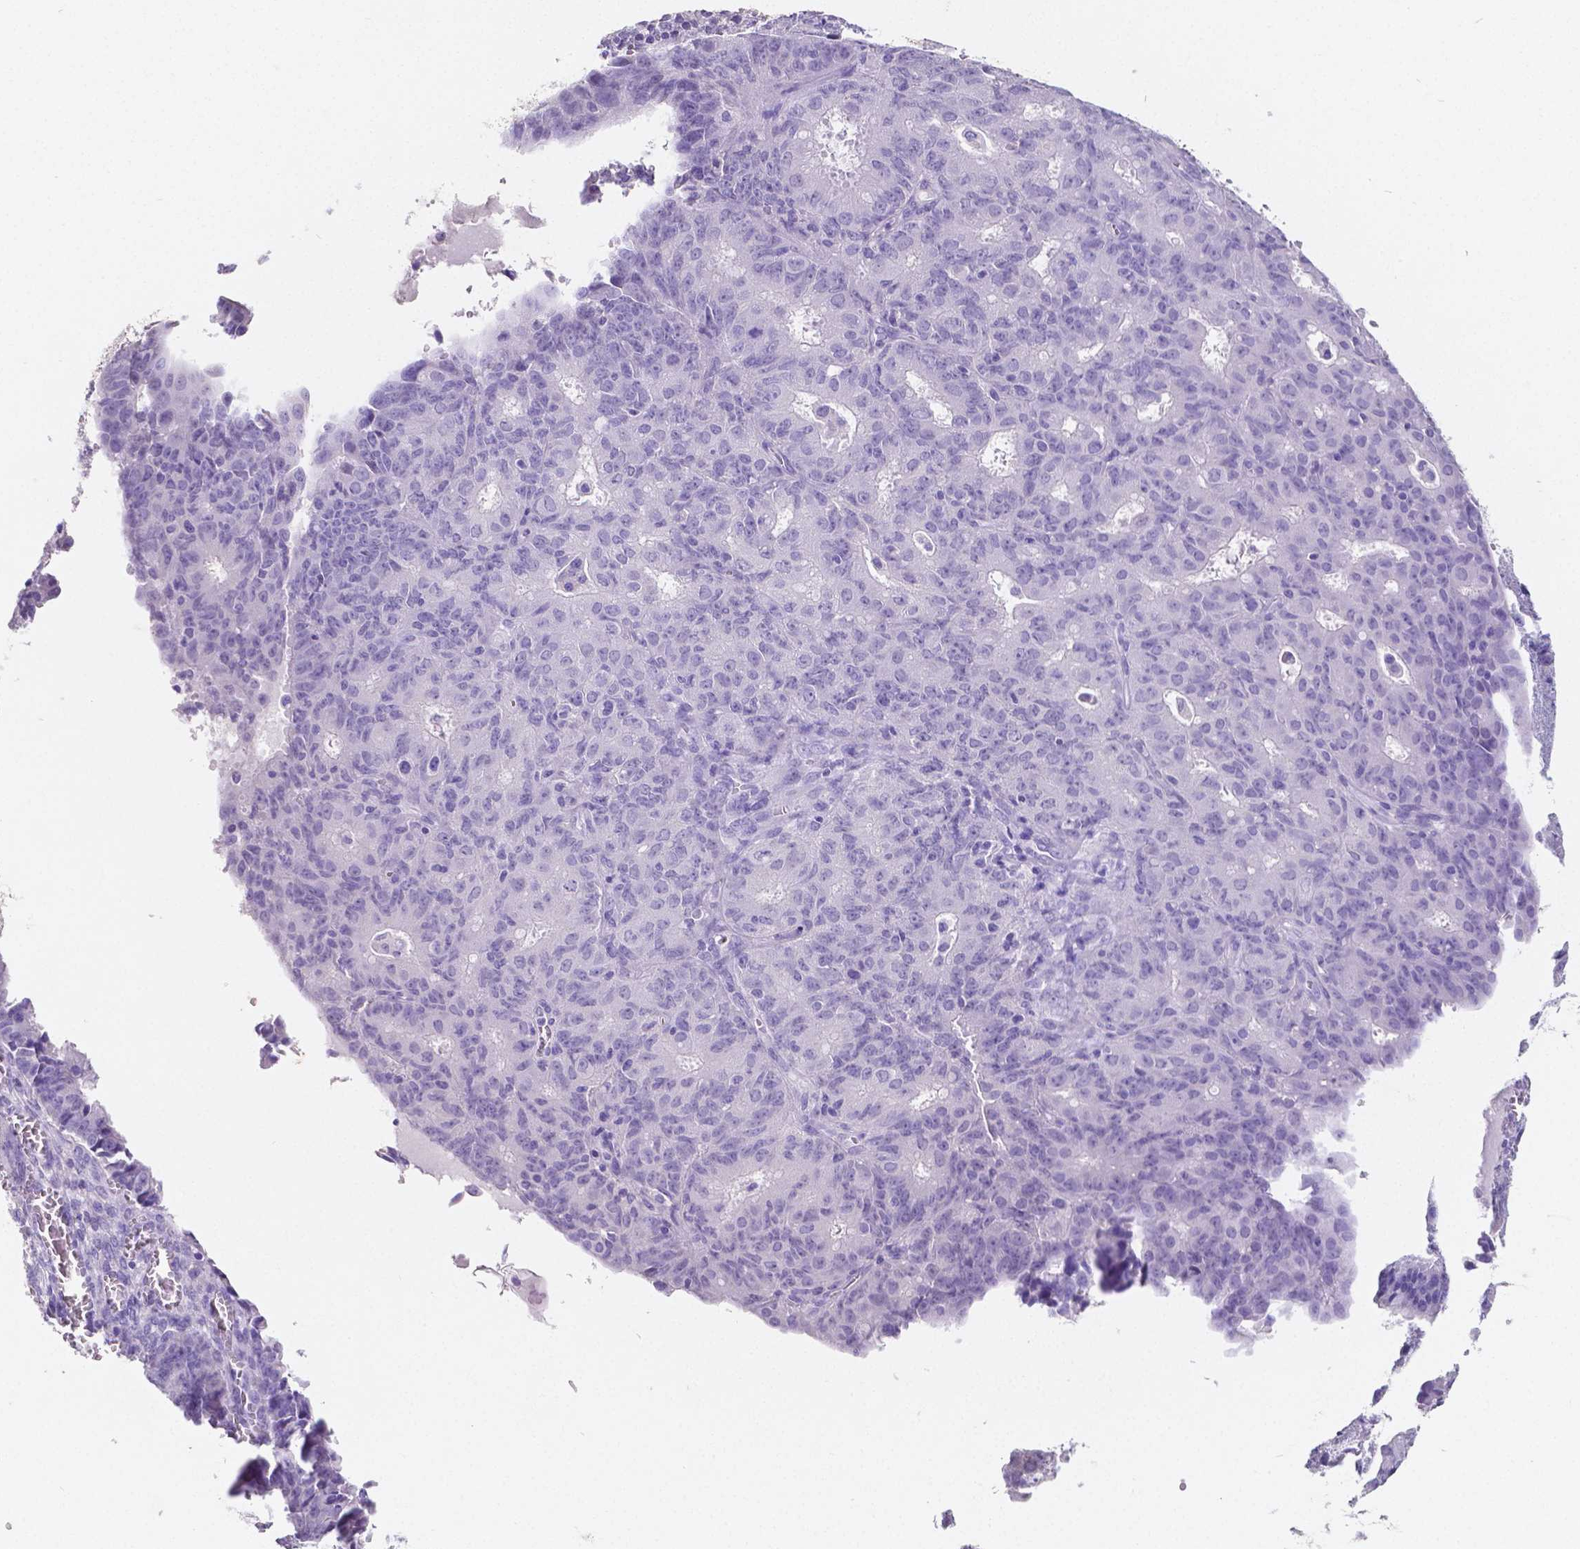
{"staining": {"intensity": "negative", "quantity": "none", "location": "none"}, "tissue": "ovarian cancer", "cell_type": "Tumor cells", "image_type": "cancer", "snomed": [{"axis": "morphology", "description": "Carcinoma, endometroid"}, {"axis": "topography", "description": "Ovary"}], "caption": "An image of human ovarian endometroid carcinoma is negative for staining in tumor cells.", "gene": "SATB2", "patient": {"sex": "female", "age": 42}}